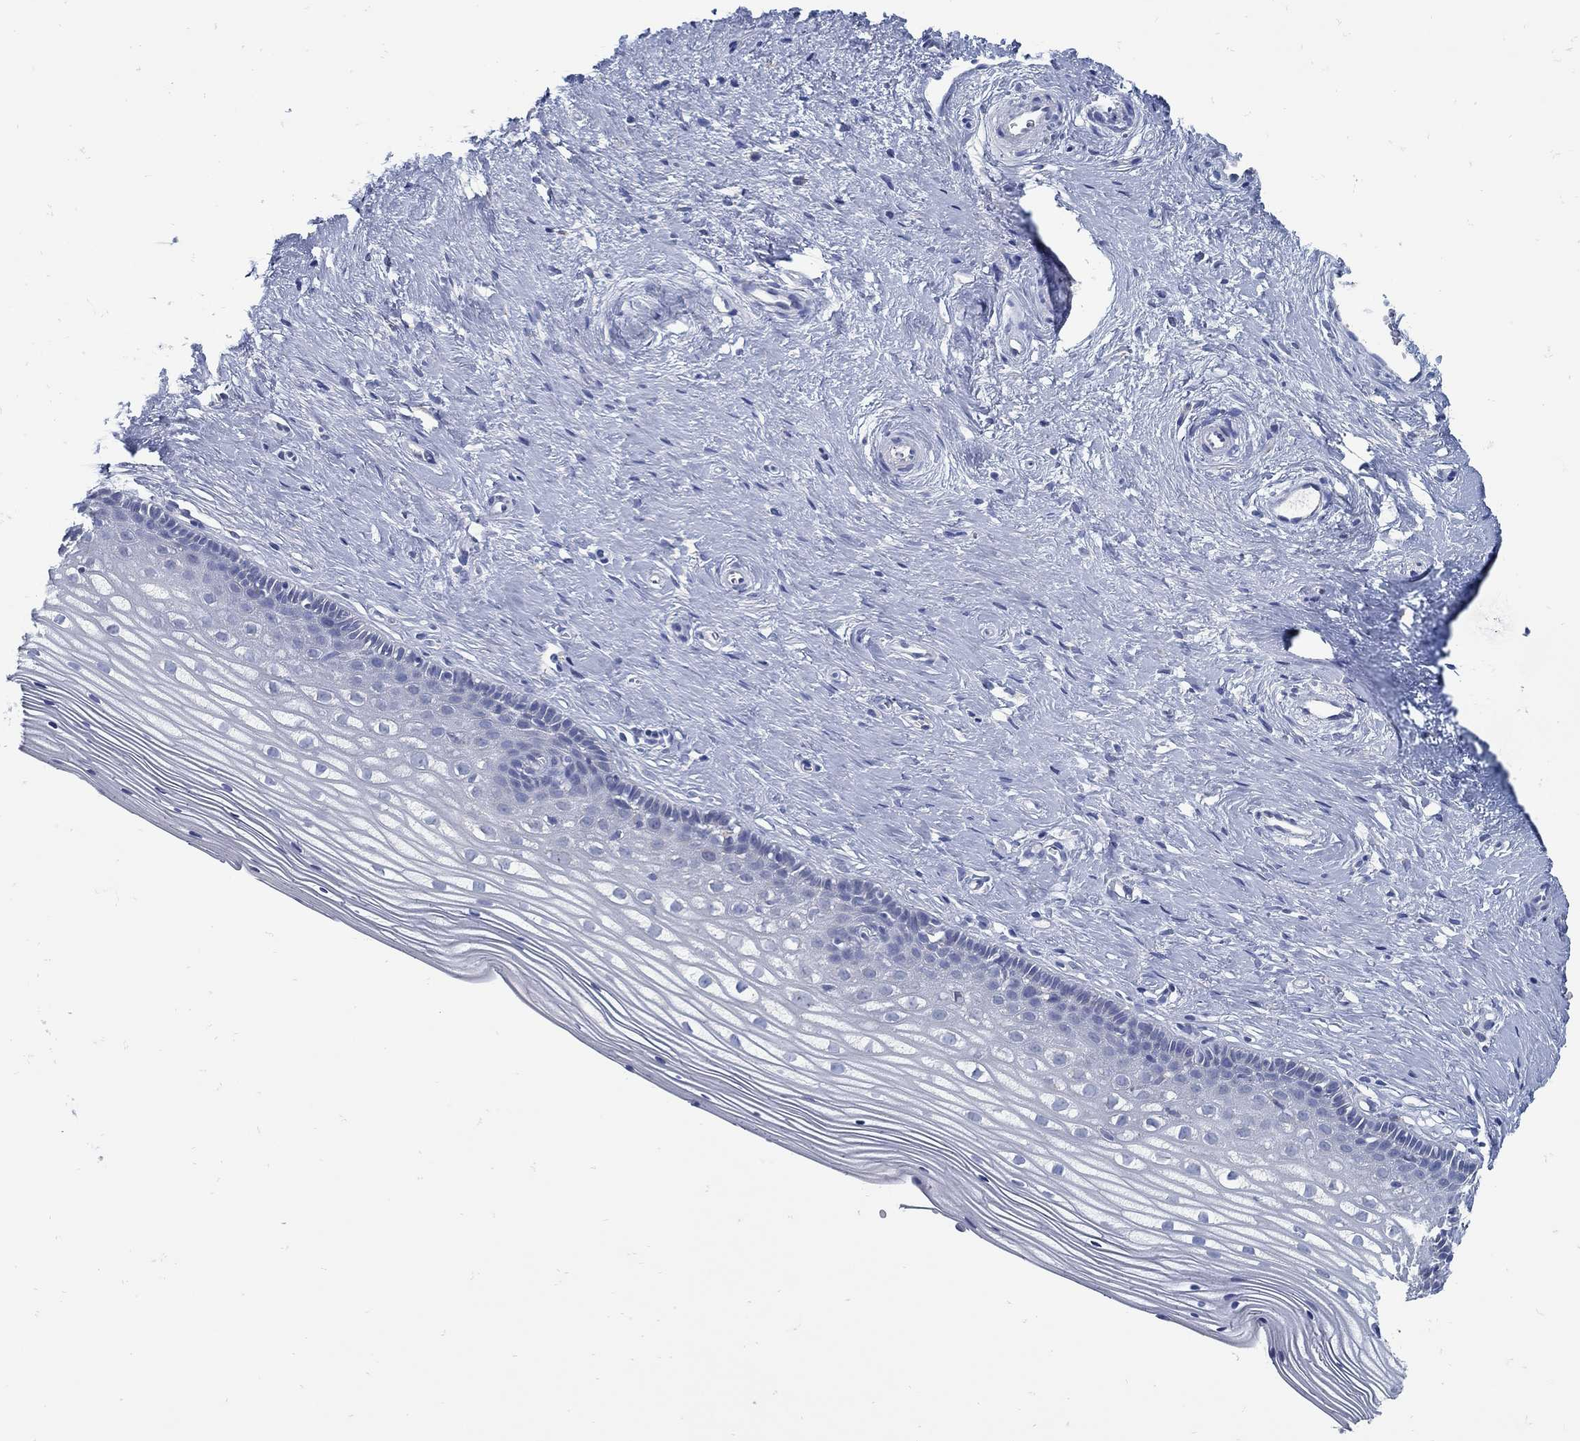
{"staining": {"intensity": "negative", "quantity": "none", "location": "none"}, "tissue": "cervix", "cell_type": "Glandular cells", "image_type": "normal", "snomed": [{"axis": "morphology", "description": "Normal tissue, NOS"}, {"axis": "topography", "description": "Cervix"}], "caption": "DAB immunohistochemical staining of normal cervix demonstrates no significant positivity in glandular cells.", "gene": "ZFAND4", "patient": {"sex": "female", "age": 40}}